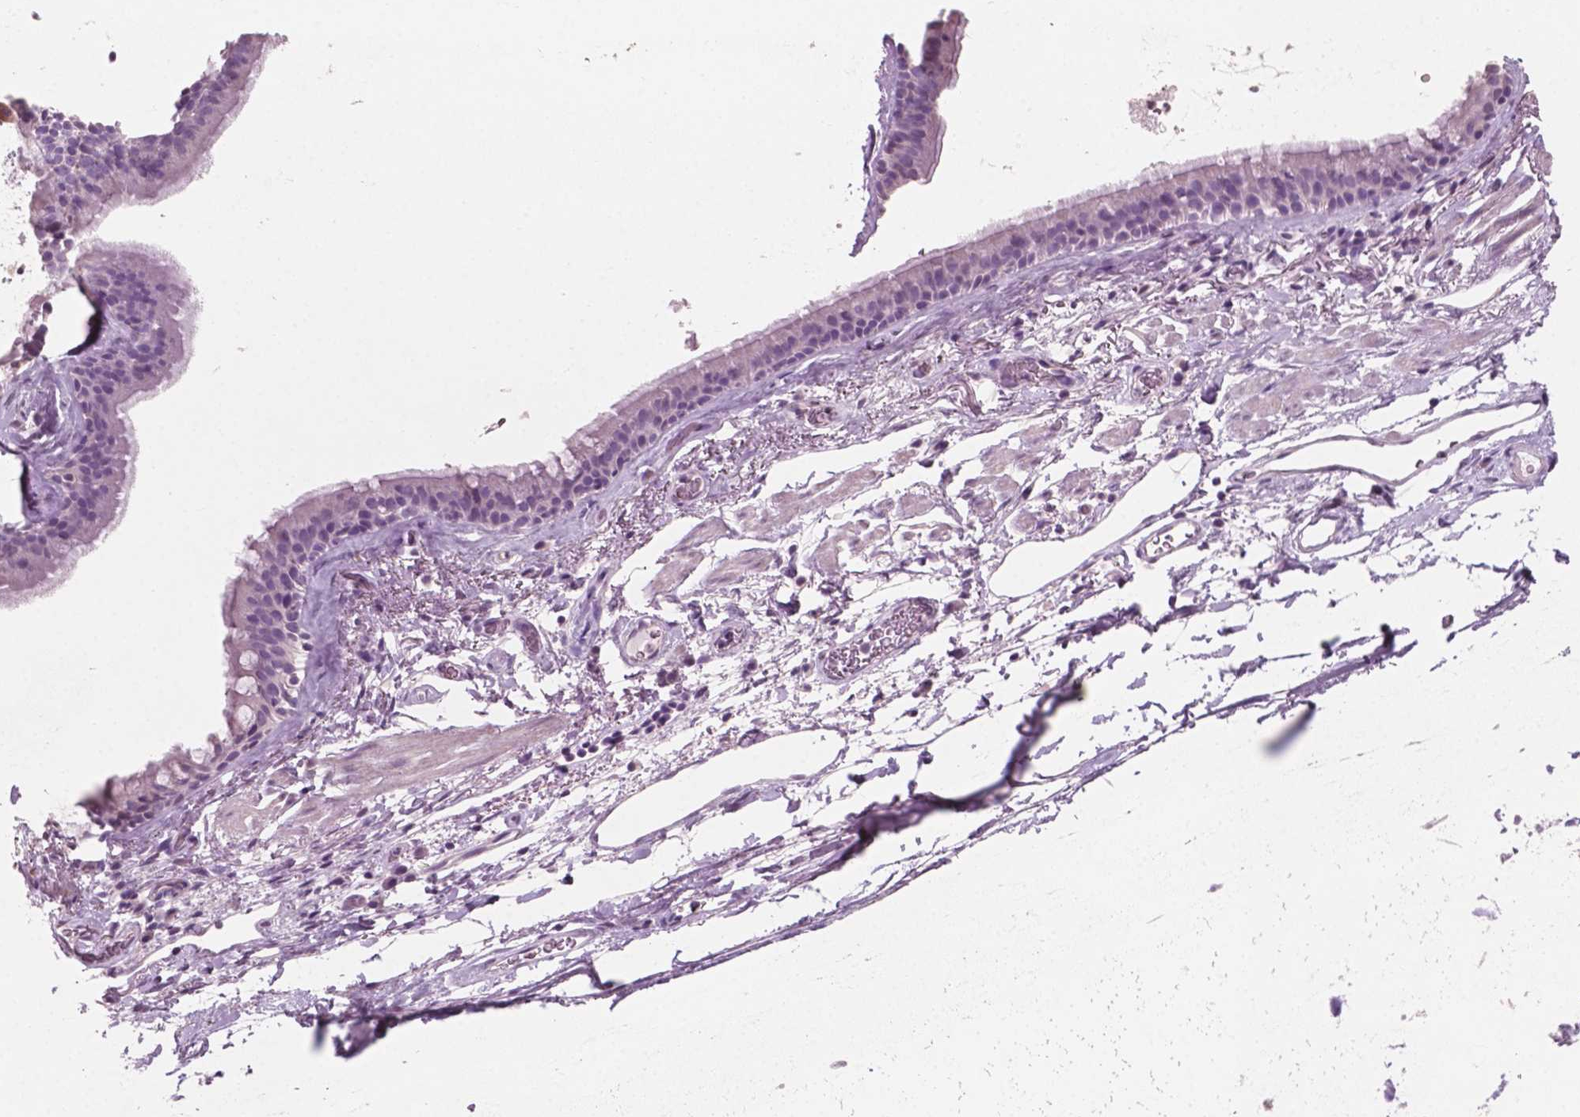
{"staining": {"intensity": "negative", "quantity": "none", "location": "none"}, "tissue": "bronchus", "cell_type": "Respiratory epithelial cells", "image_type": "normal", "snomed": [{"axis": "morphology", "description": "Normal tissue, NOS"}, {"axis": "topography", "description": "Cartilage tissue"}, {"axis": "topography", "description": "Bronchus"}], "caption": "Immunohistochemical staining of benign bronchus demonstrates no significant positivity in respiratory epithelial cells. The staining was performed using DAB (3,3'-diaminobenzidine) to visualize the protein expression in brown, while the nuclei were stained in blue with hematoxylin (Magnification: 20x).", "gene": "AWAT1", "patient": {"sex": "male", "age": 58}}